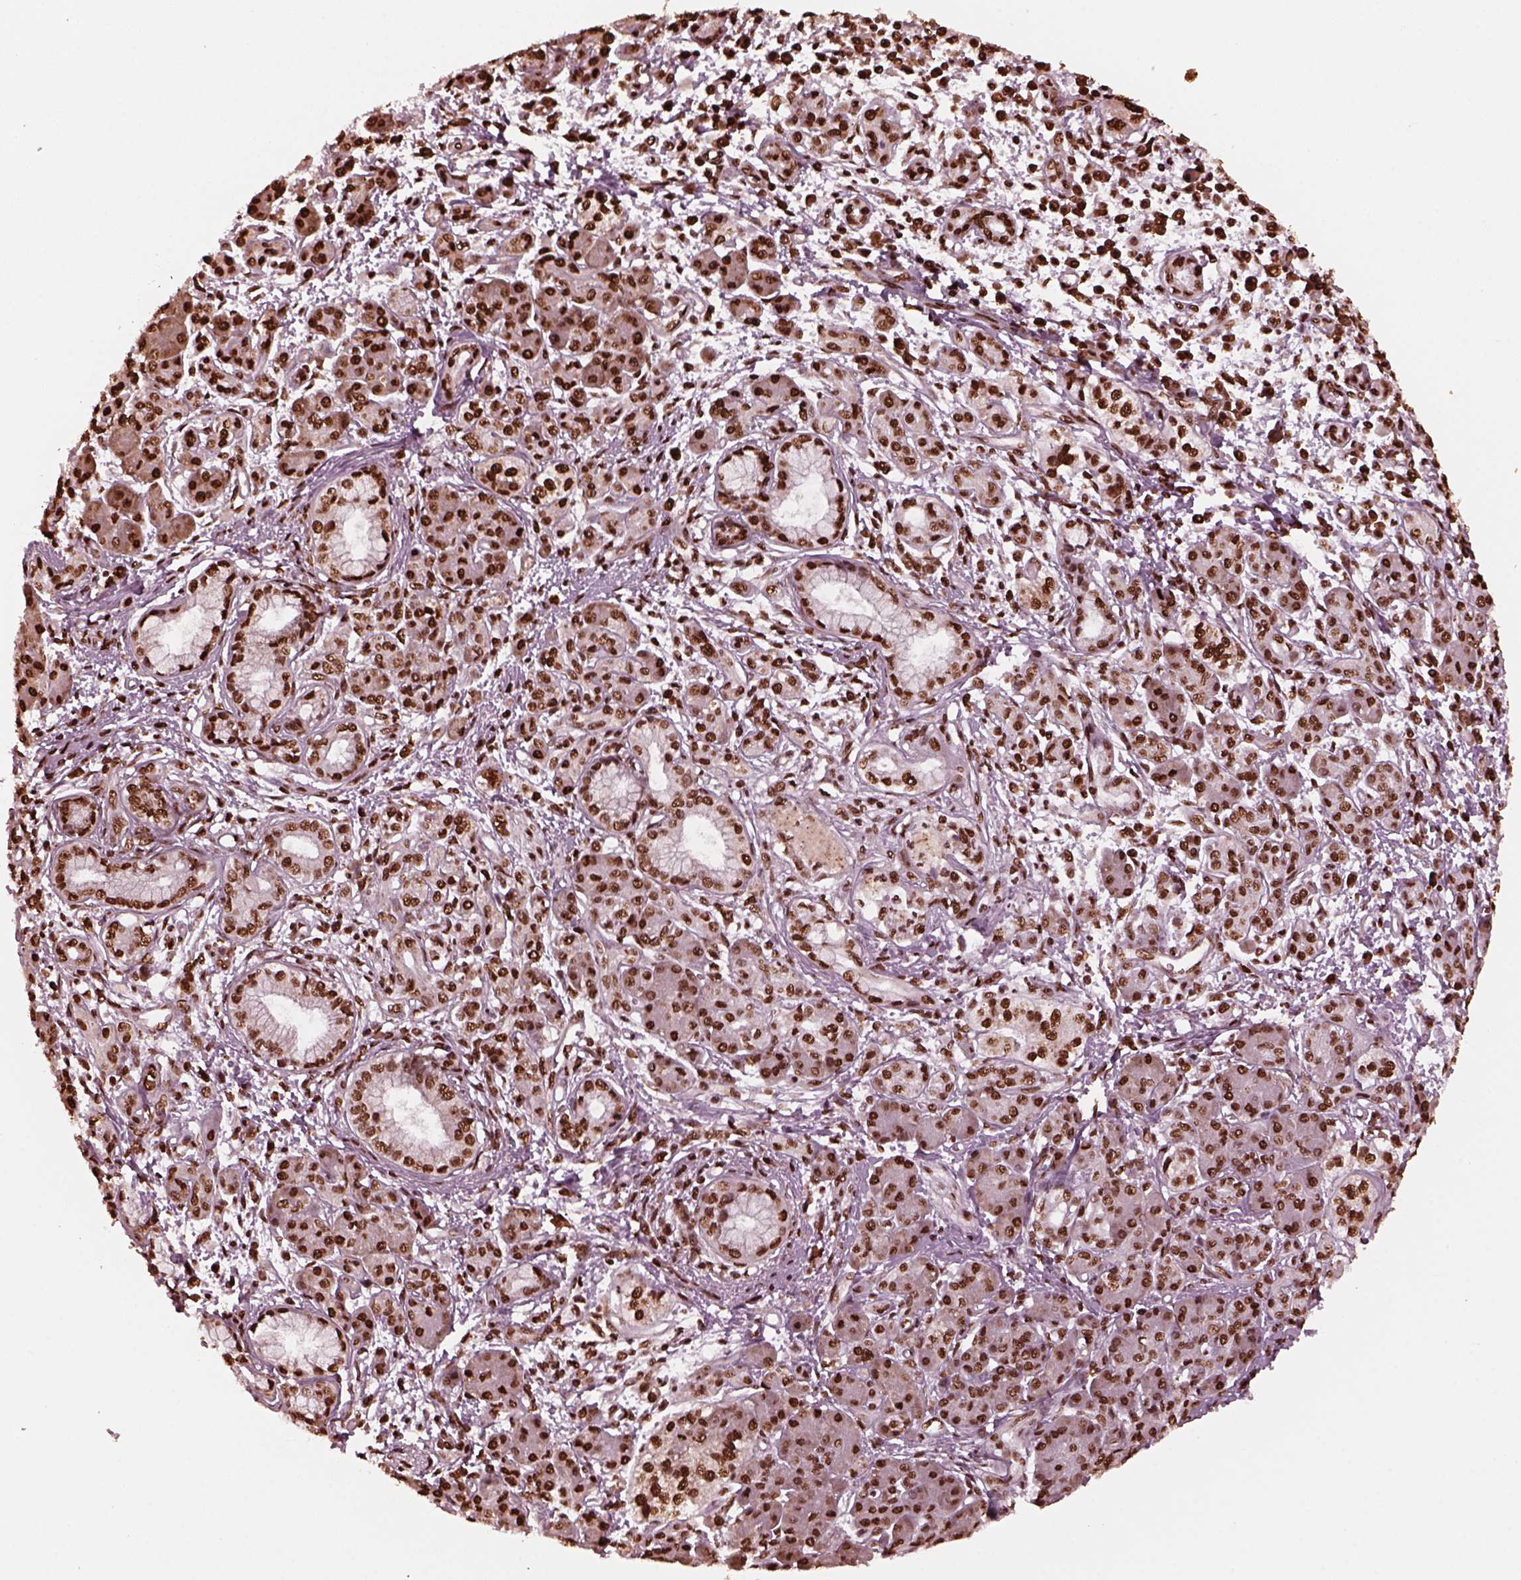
{"staining": {"intensity": "strong", "quantity": ">75%", "location": "nuclear"}, "tissue": "pancreatic cancer", "cell_type": "Tumor cells", "image_type": "cancer", "snomed": [{"axis": "morphology", "description": "Adenocarcinoma, NOS"}, {"axis": "topography", "description": "Pancreas"}], "caption": "A micrograph of pancreatic adenocarcinoma stained for a protein displays strong nuclear brown staining in tumor cells.", "gene": "NSD1", "patient": {"sex": "male", "age": 70}}